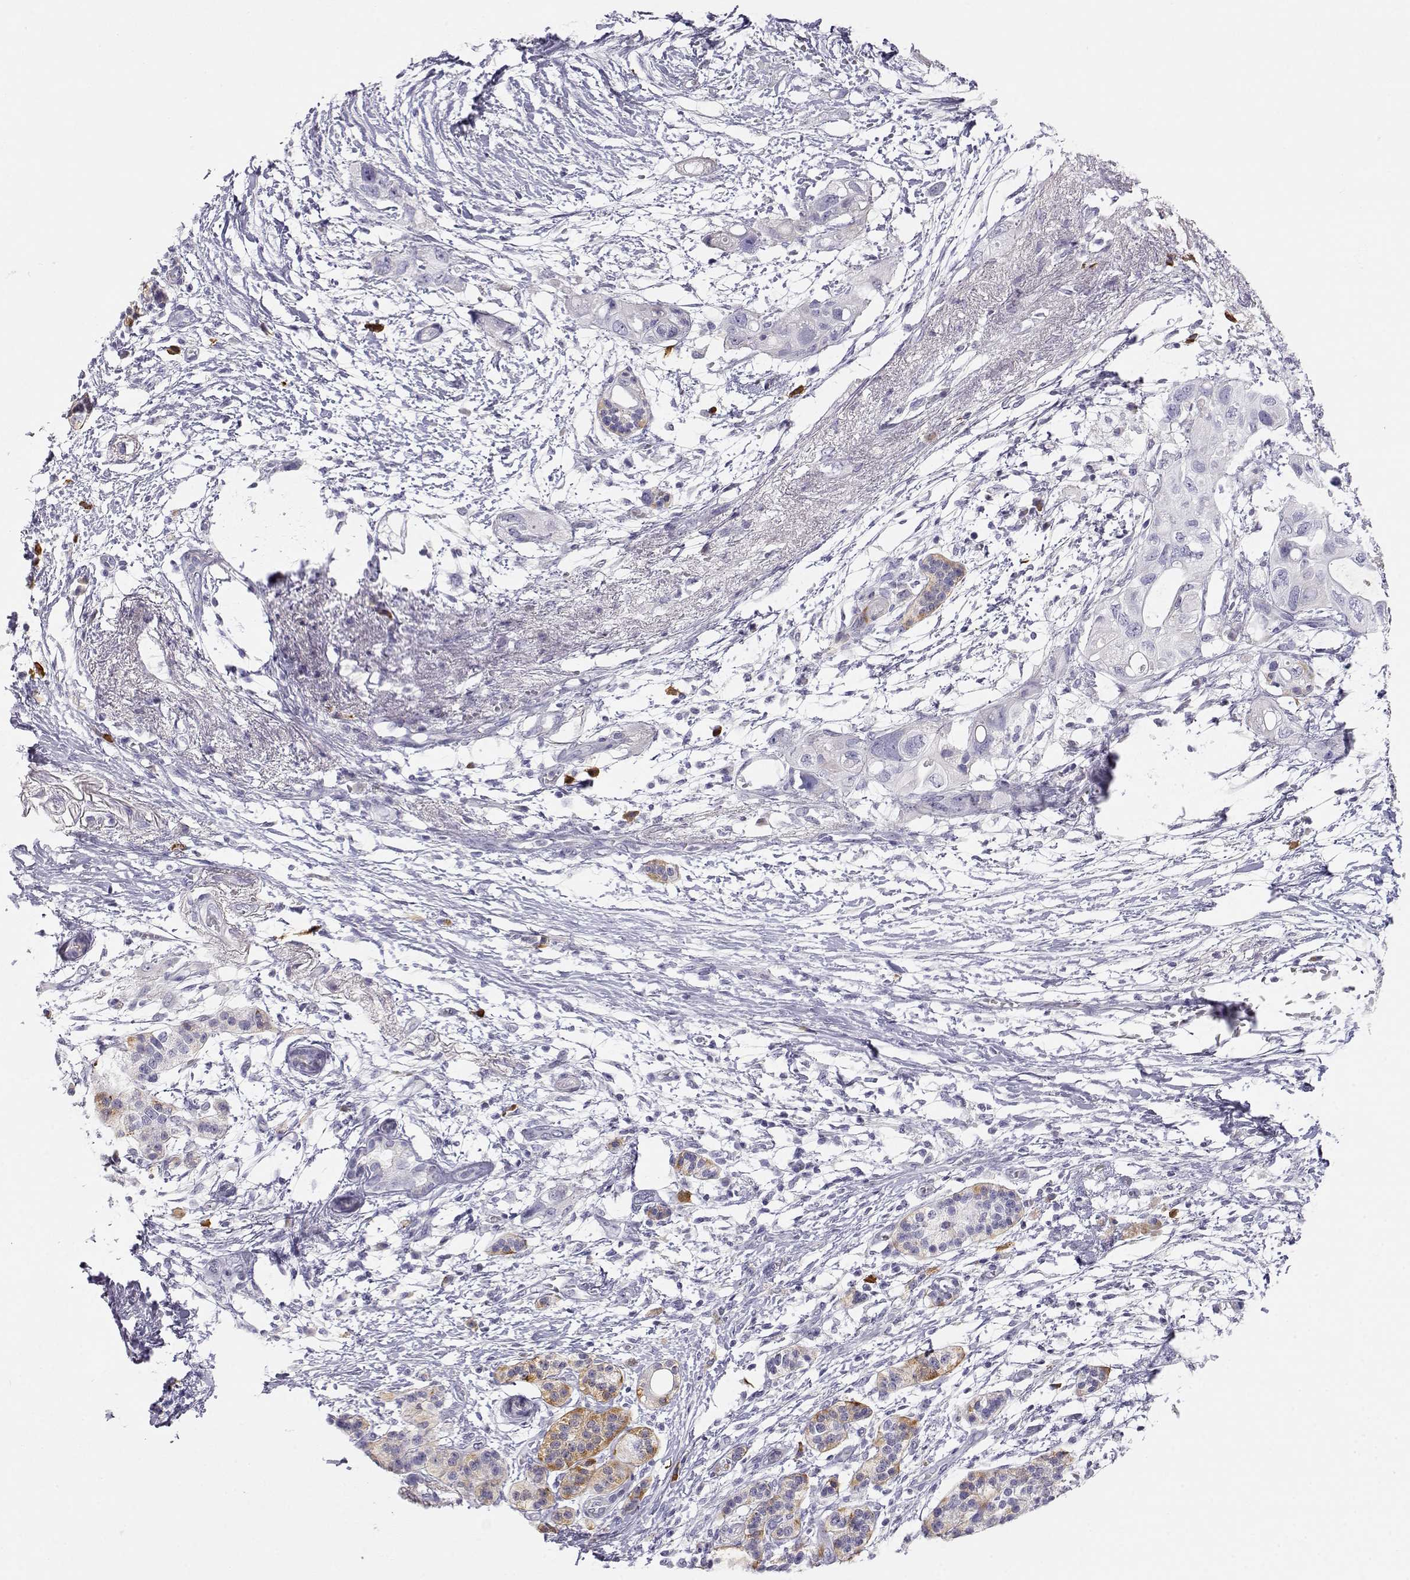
{"staining": {"intensity": "negative", "quantity": "none", "location": "none"}, "tissue": "pancreatic cancer", "cell_type": "Tumor cells", "image_type": "cancer", "snomed": [{"axis": "morphology", "description": "Adenocarcinoma, NOS"}, {"axis": "topography", "description": "Pancreas"}], "caption": "There is no significant positivity in tumor cells of pancreatic cancer (adenocarcinoma). Brightfield microscopy of immunohistochemistry stained with DAB (3,3'-diaminobenzidine) (brown) and hematoxylin (blue), captured at high magnification.", "gene": "CDHR1", "patient": {"sex": "female", "age": 72}}